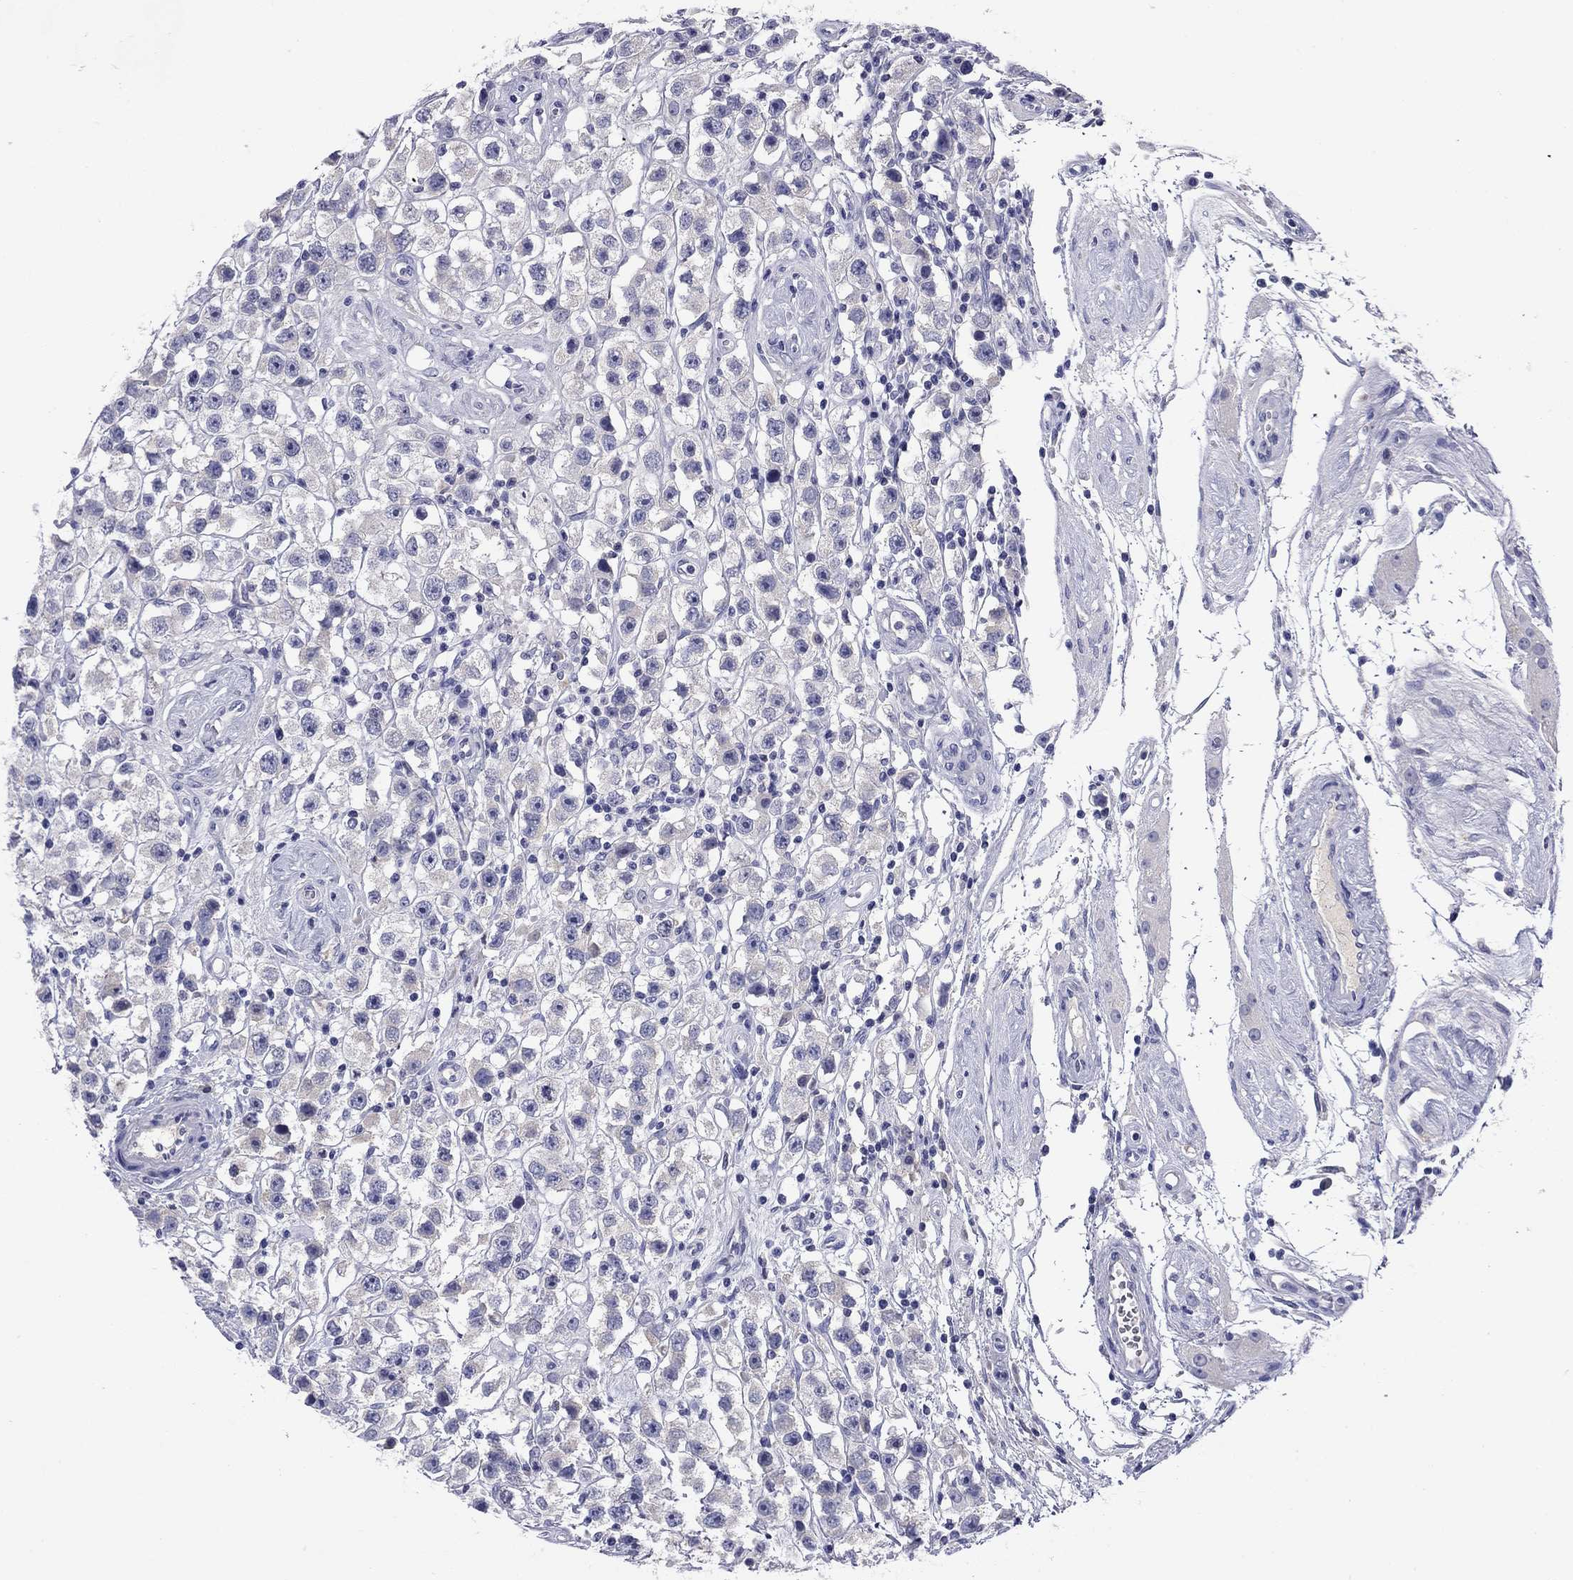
{"staining": {"intensity": "negative", "quantity": "none", "location": "none"}, "tissue": "testis cancer", "cell_type": "Tumor cells", "image_type": "cancer", "snomed": [{"axis": "morphology", "description": "Seminoma, NOS"}, {"axis": "topography", "description": "Testis"}], "caption": "Seminoma (testis) stained for a protein using immunohistochemistry exhibits no staining tumor cells.", "gene": "ABCC2", "patient": {"sex": "male", "age": 45}}